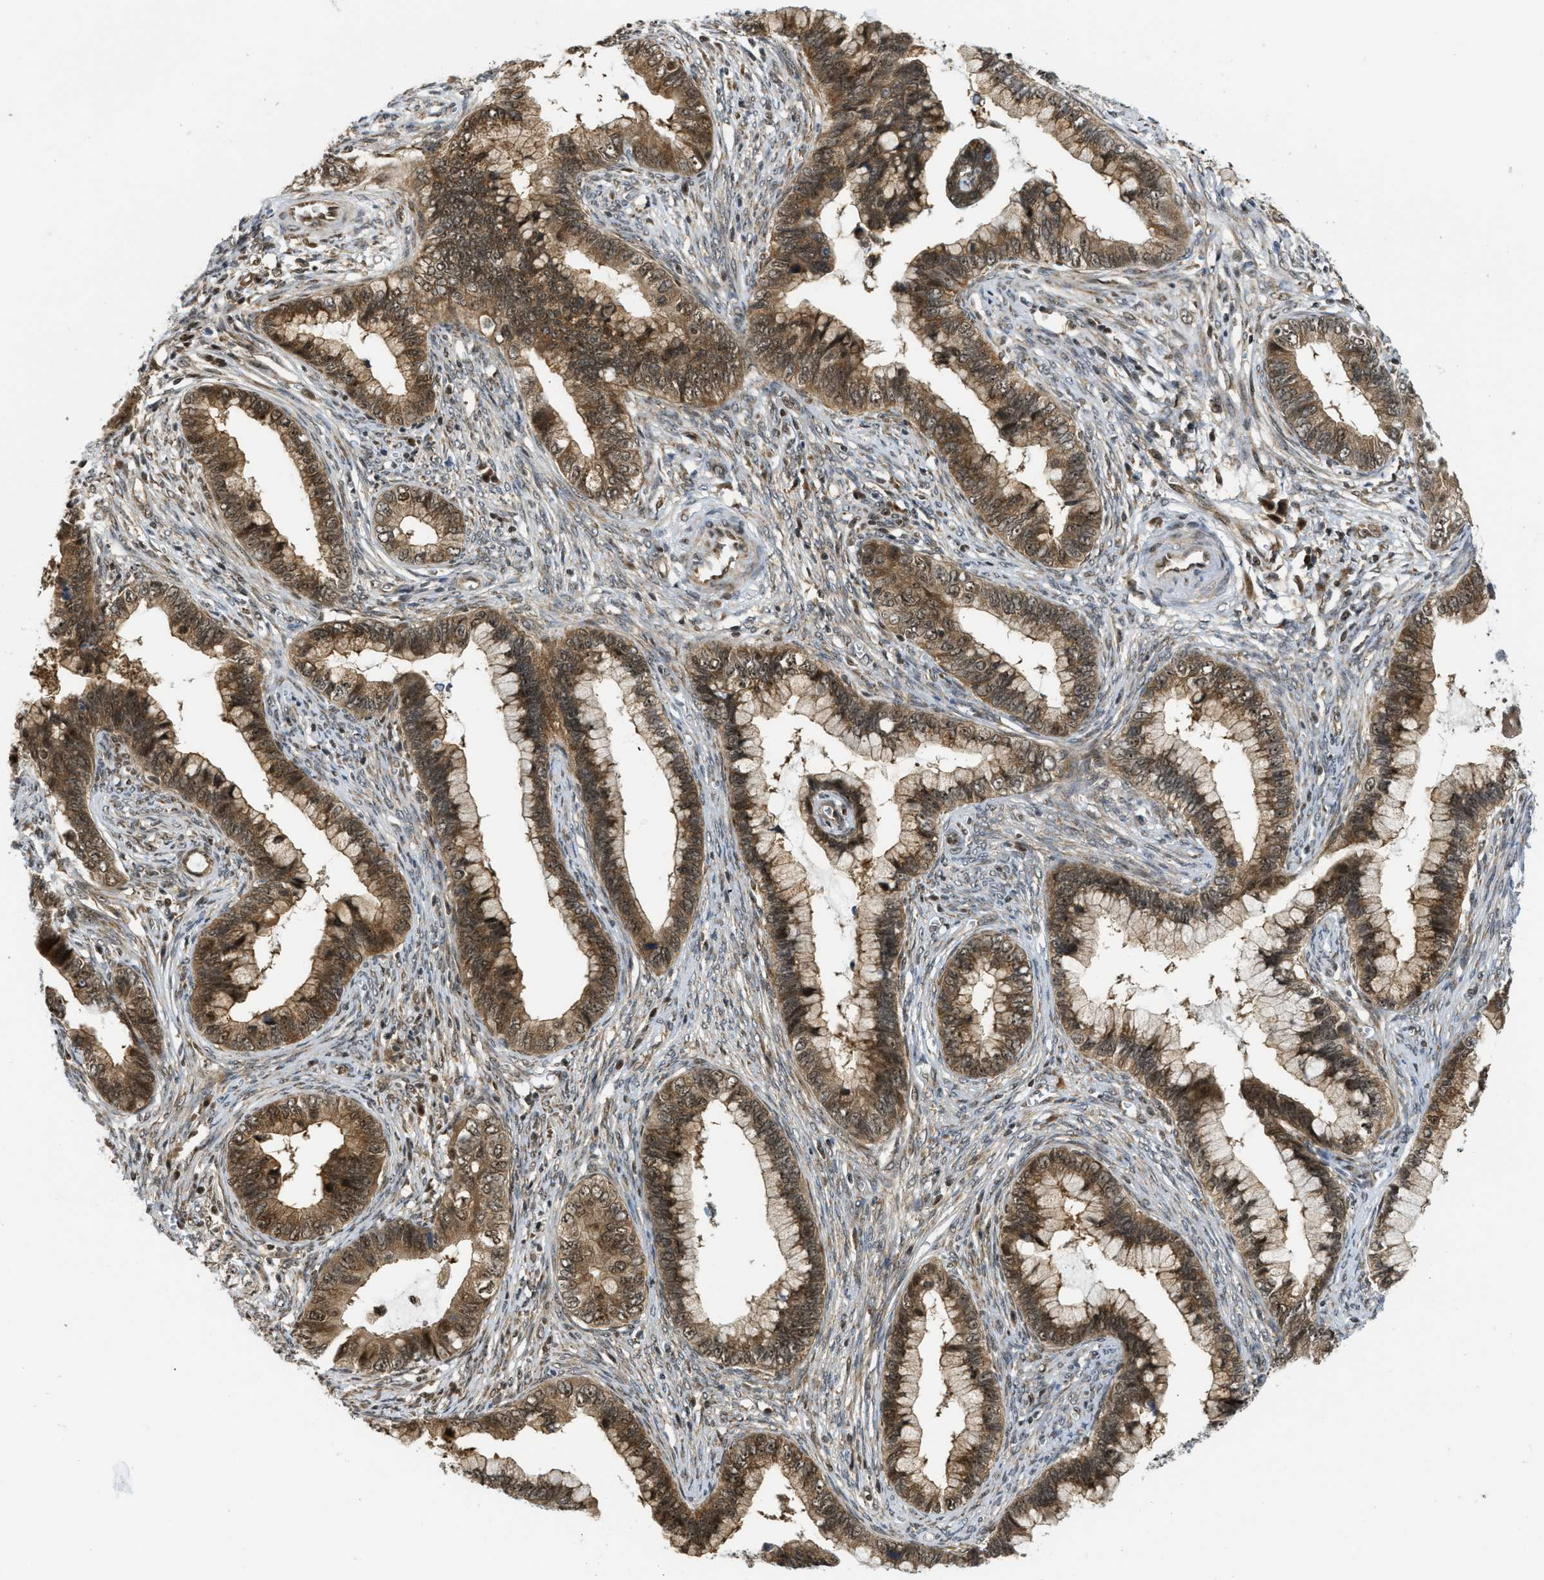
{"staining": {"intensity": "moderate", "quantity": ">75%", "location": "cytoplasmic/membranous"}, "tissue": "cervical cancer", "cell_type": "Tumor cells", "image_type": "cancer", "snomed": [{"axis": "morphology", "description": "Adenocarcinoma, NOS"}, {"axis": "topography", "description": "Cervix"}], "caption": "This micrograph reveals IHC staining of human adenocarcinoma (cervical), with medium moderate cytoplasmic/membranous positivity in approximately >75% of tumor cells.", "gene": "TACC1", "patient": {"sex": "female", "age": 44}}